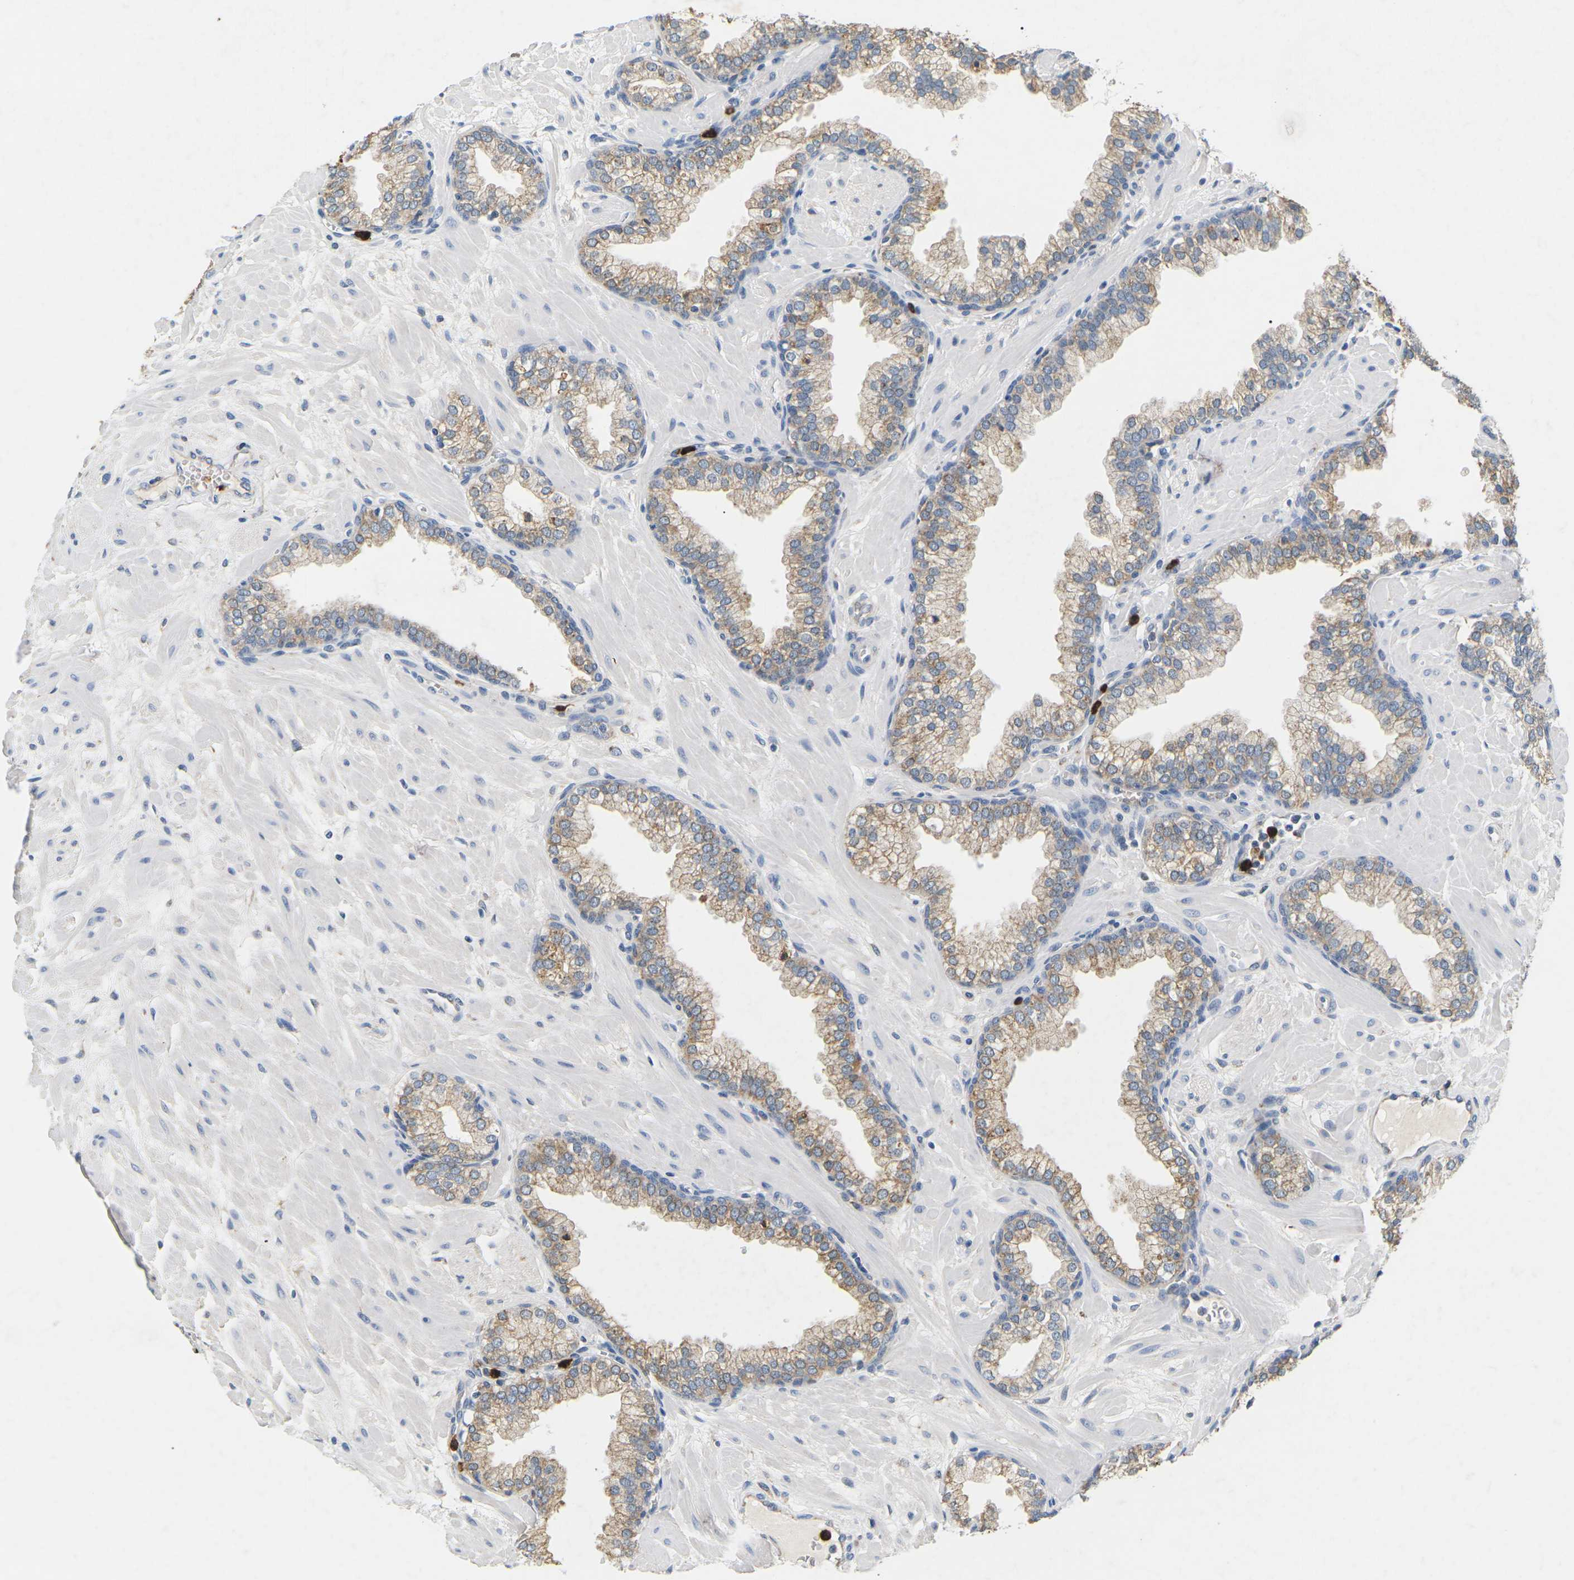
{"staining": {"intensity": "moderate", "quantity": ">75%", "location": "cytoplasmic/membranous"}, "tissue": "prostate", "cell_type": "Glandular cells", "image_type": "normal", "snomed": [{"axis": "morphology", "description": "Normal tissue, NOS"}, {"axis": "morphology", "description": "Urothelial carcinoma, Low grade"}, {"axis": "topography", "description": "Urinary bladder"}, {"axis": "topography", "description": "Prostate"}], "caption": "A medium amount of moderate cytoplasmic/membranous positivity is appreciated in approximately >75% of glandular cells in unremarkable prostate.", "gene": "ADM", "patient": {"sex": "male", "age": 60}}